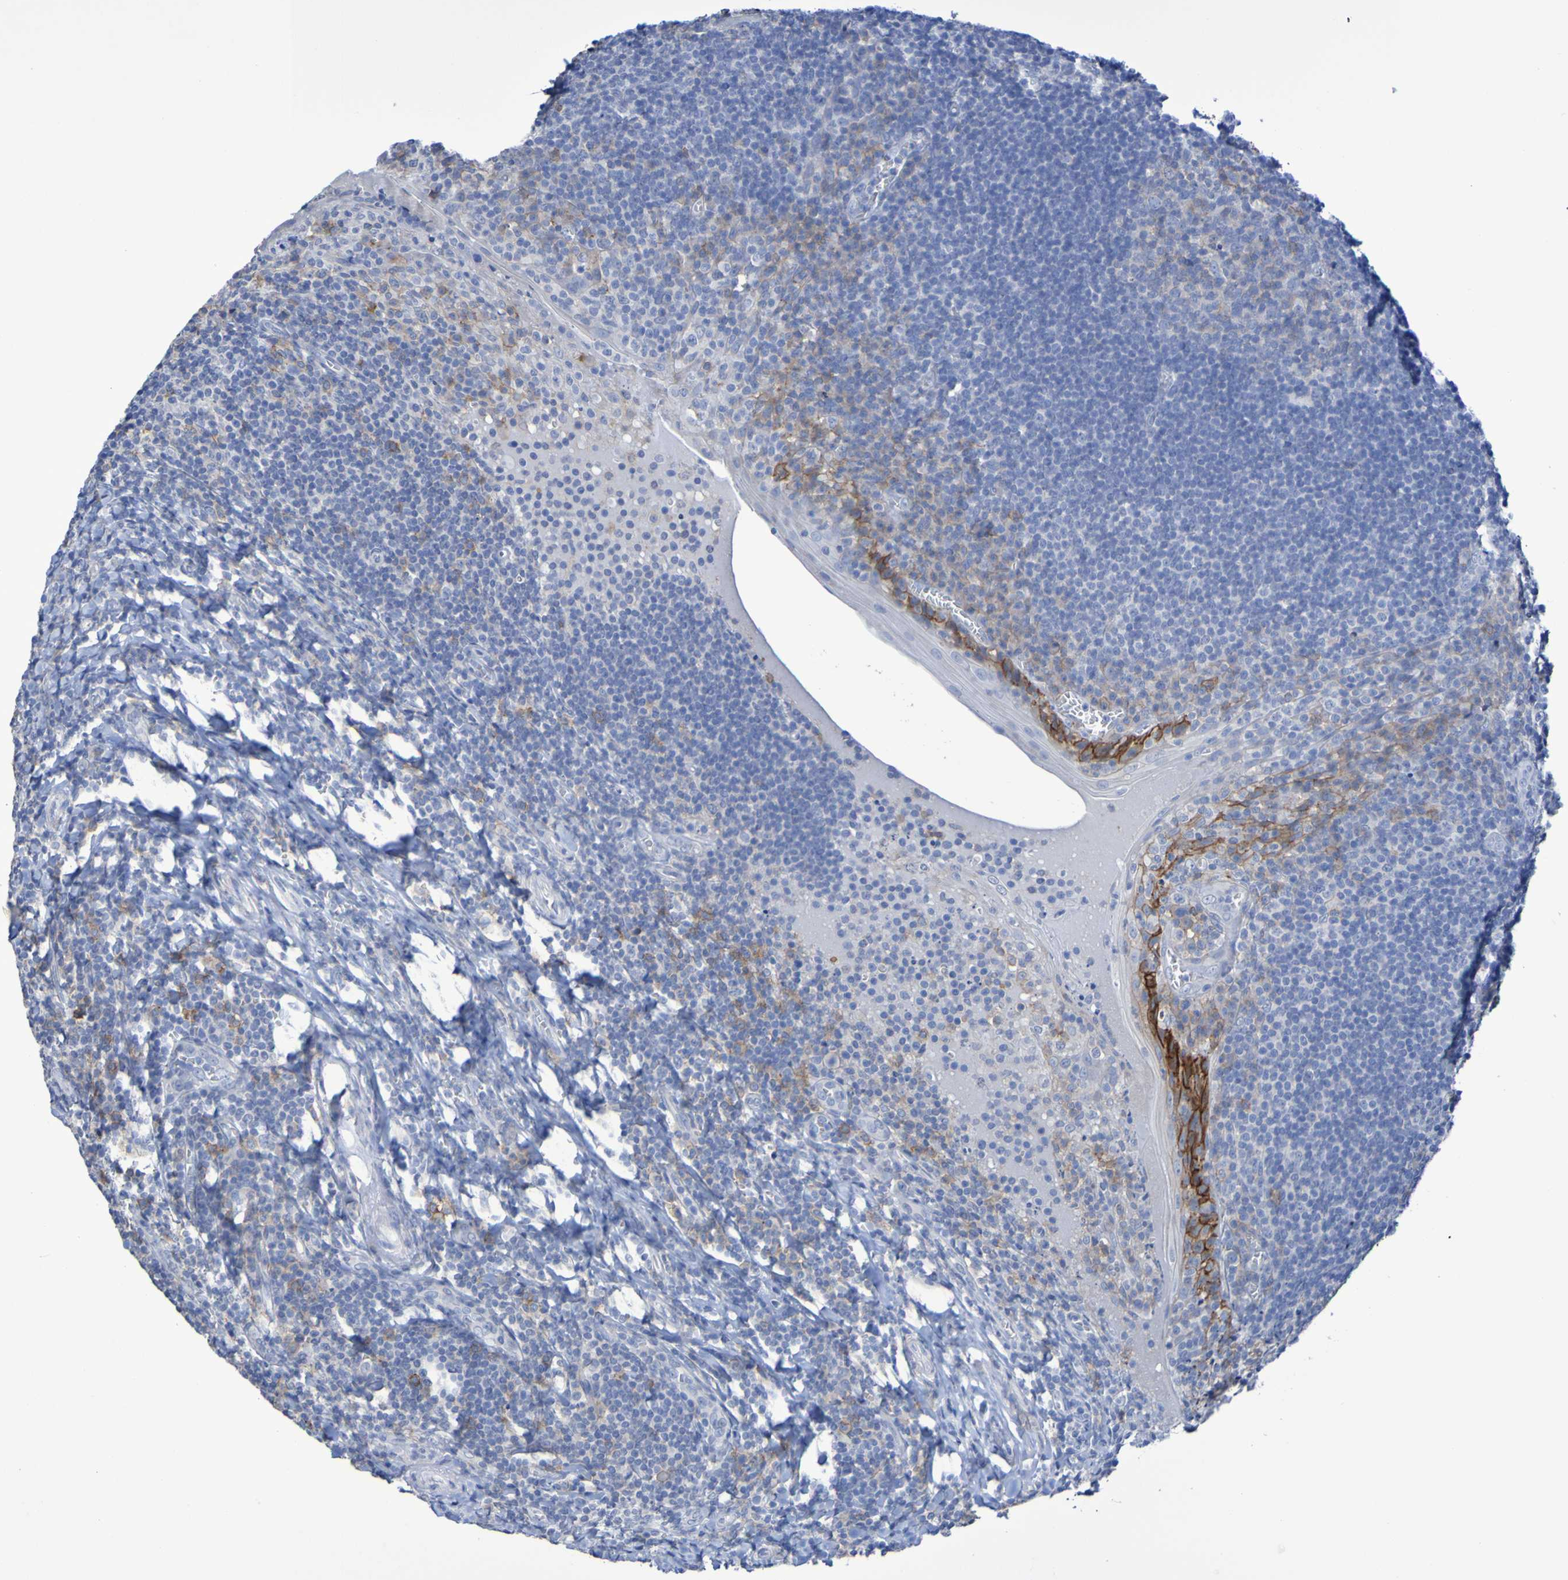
{"staining": {"intensity": "moderate", "quantity": "25%-75%", "location": "cytoplasmic/membranous"}, "tissue": "tonsil", "cell_type": "Germinal center cells", "image_type": "normal", "snomed": [{"axis": "morphology", "description": "Normal tissue, NOS"}, {"axis": "topography", "description": "Tonsil"}], "caption": "A medium amount of moderate cytoplasmic/membranous positivity is present in approximately 25%-75% of germinal center cells in normal tonsil. The staining was performed using DAB (3,3'-diaminobenzidine), with brown indicating positive protein expression. Nuclei are stained blue with hematoxylin.", "gene": "SLC3A2", "patient": {"sex": "male", "age": 37}}